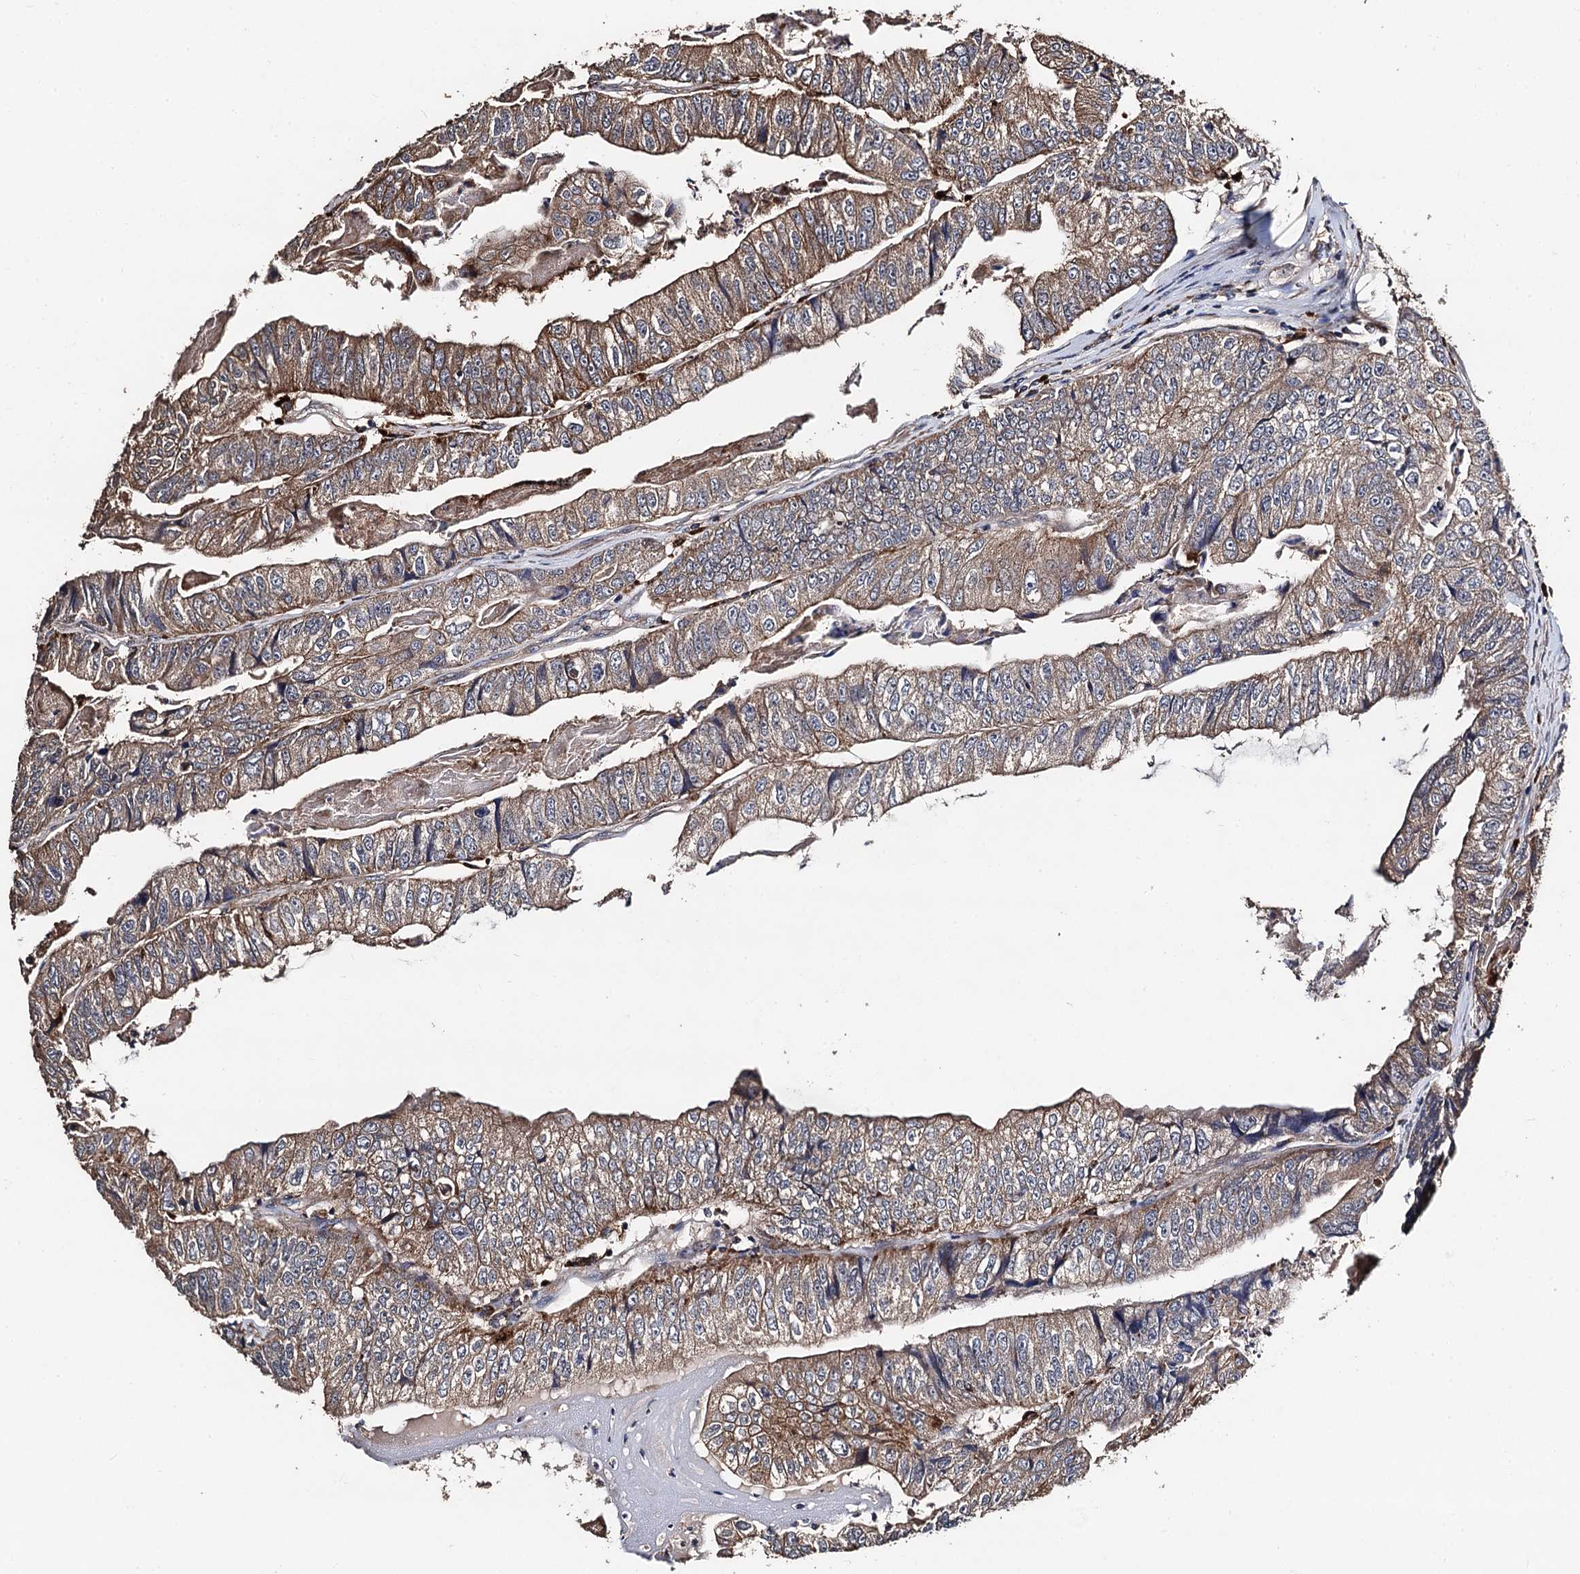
{"staining": {"intensity": "moderate", "quantity": ">75%", "location": "cytoplasmic/membranous"}, "tissue": "colorectal cancer", "cell_type": "Tumor cells", "image_type": "cancer", "snomed": [{"axis": "morphology", "description": "Adenocarcinoma, NOS"}, {"axis": "topography", "description": "Colon"}], "caption": "This image reveals immunohistochemistry staining of human adenocarcinoma (colorectal), with medium moderate cytoplasmic/membranous staining in approximately >75% of tumor cells.", "gene": "PPTC7", "patient": {"sex": "female", "age": 67}}